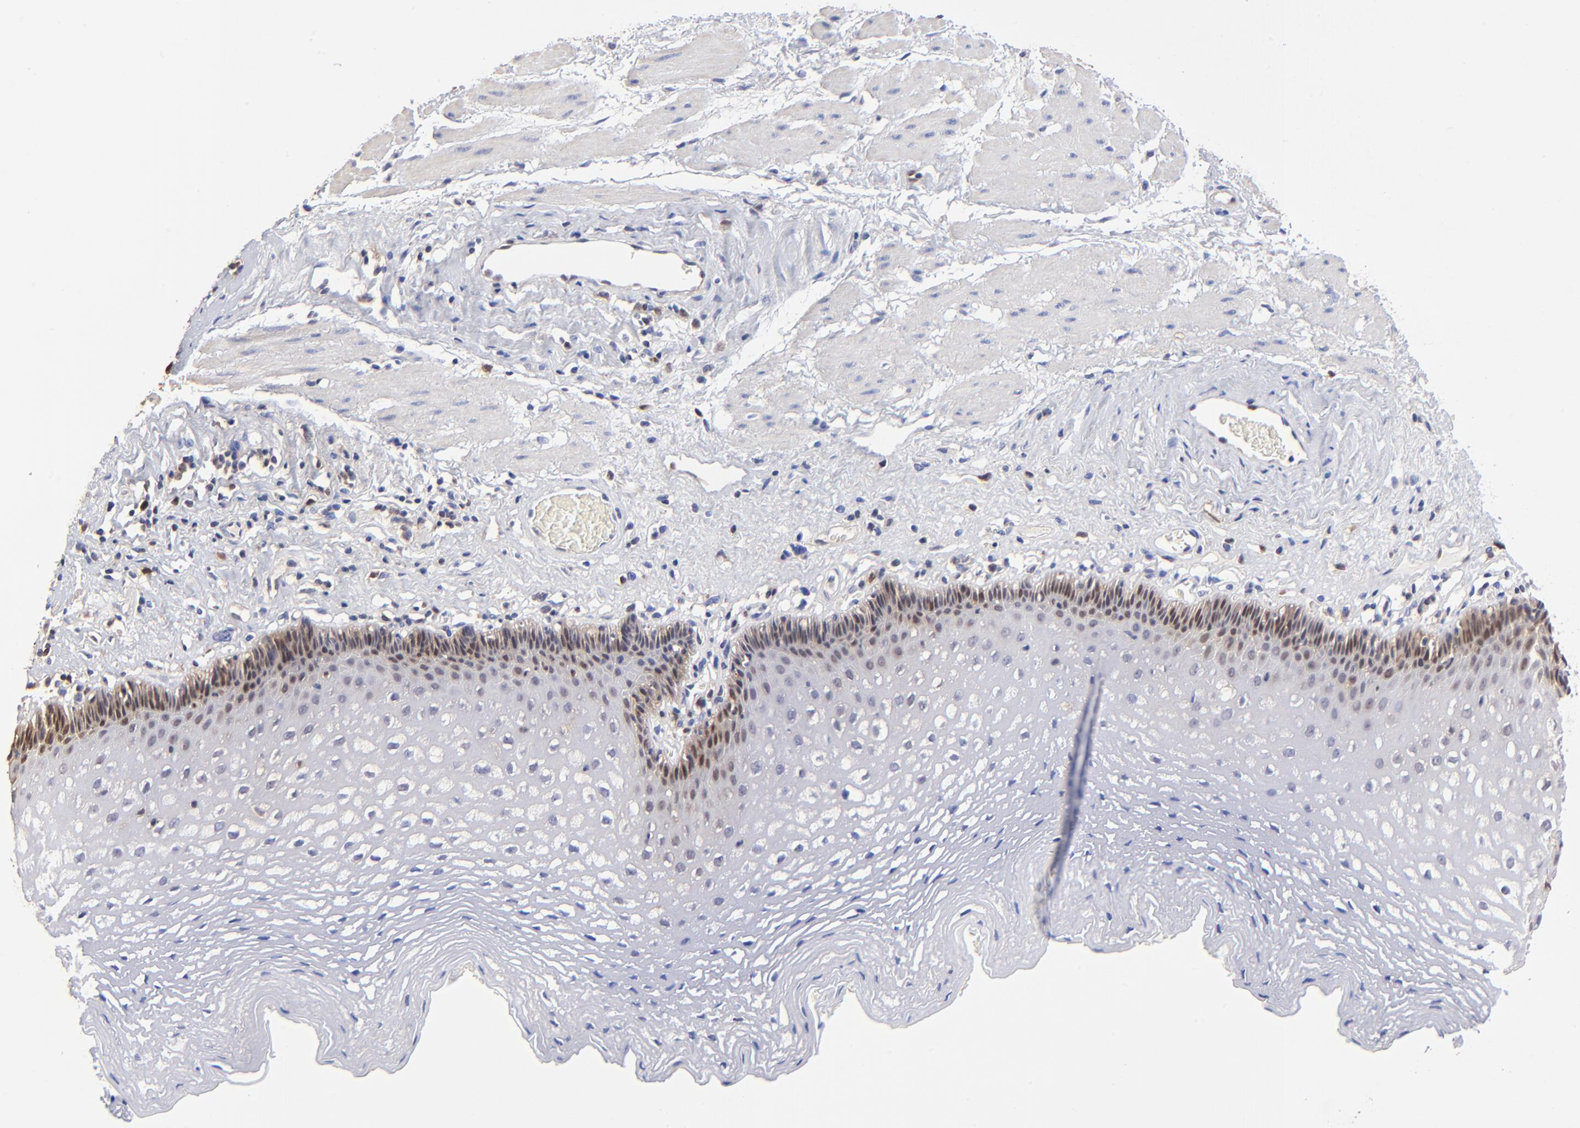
{"staining": {"intensity": "moderate", "quantity": "<25%", "location": "cytoplasmic/membranous,nuclear"}, "tissue": "esophagus", "cell_type": "Squamous epithelial cells", "image_type": "normal", "snomed": [{"axis": "morphology", "description": "Normal tissue, NOS"}, {"axis": "topography", "description": "Esophagus"}], "caption": "The micrograph shows a brown stain indicating the presence of a protein in the cytoplasmic/membranous,nuclear of squamous epithelial cells in esophagus. (brown staining indicates protein expression, while blue staining denotes nuclei).", "gene": "DCTPP1", "patient": {"sex": "female", "age": 70}}